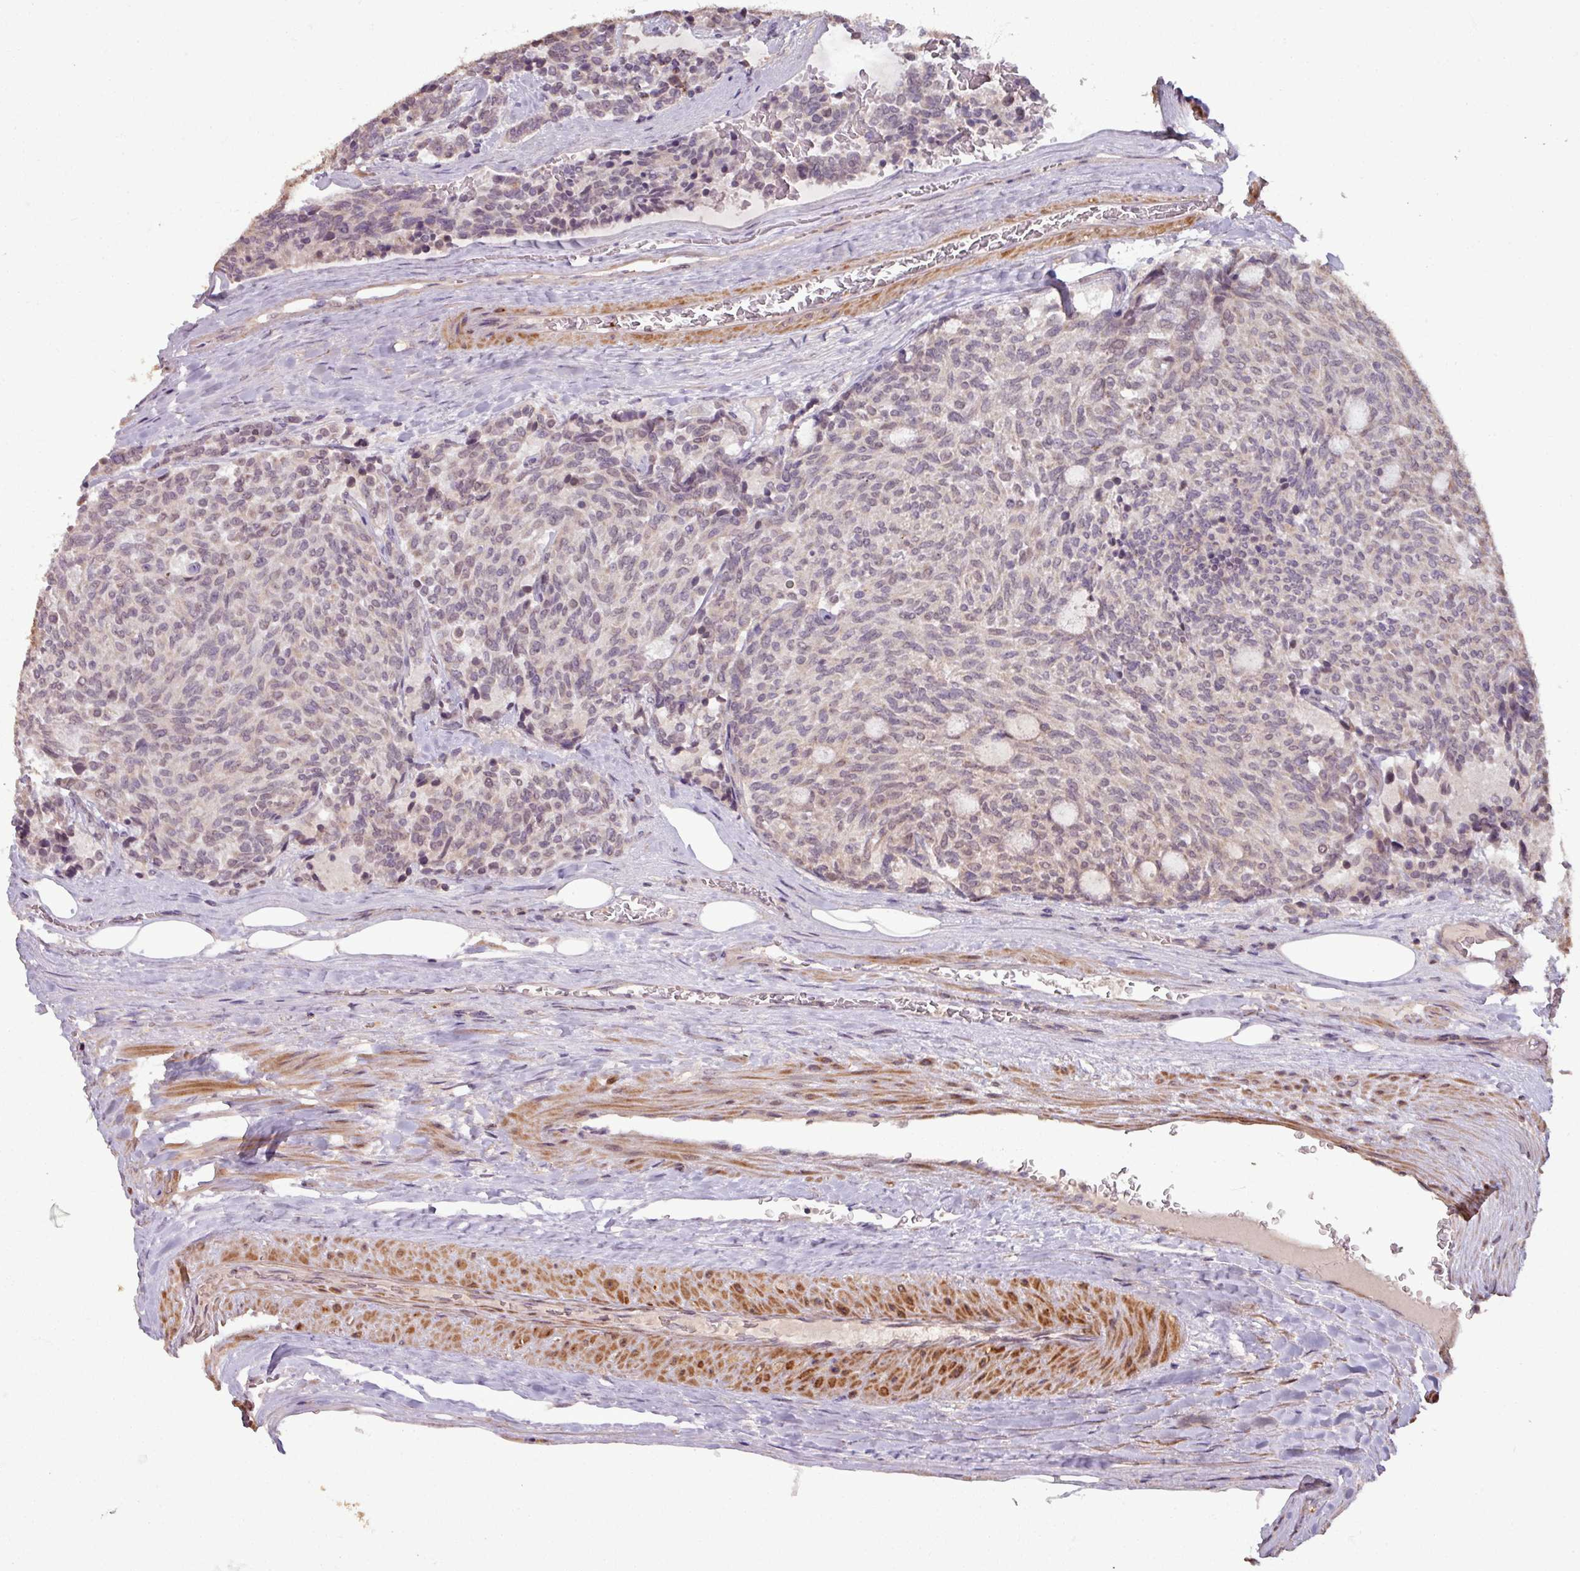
{"staining": {"intensity": "weak", "quantity": "<25%", "location": "nuclear"}, "tissue": "carcinoid", "cell_type": "Tumor cells", "image_type": "cancer", "snomed": [{"axis": "morphology", "description": "Carcinoid, malignant, NOS"}, {"axis": "topography", "description": "Pancreas"}], "caption": "There is no significant positivity in tumor cells of carcinoid.", "gene": "OR6B1", "patient": {"sex": "female", "age": 54}}